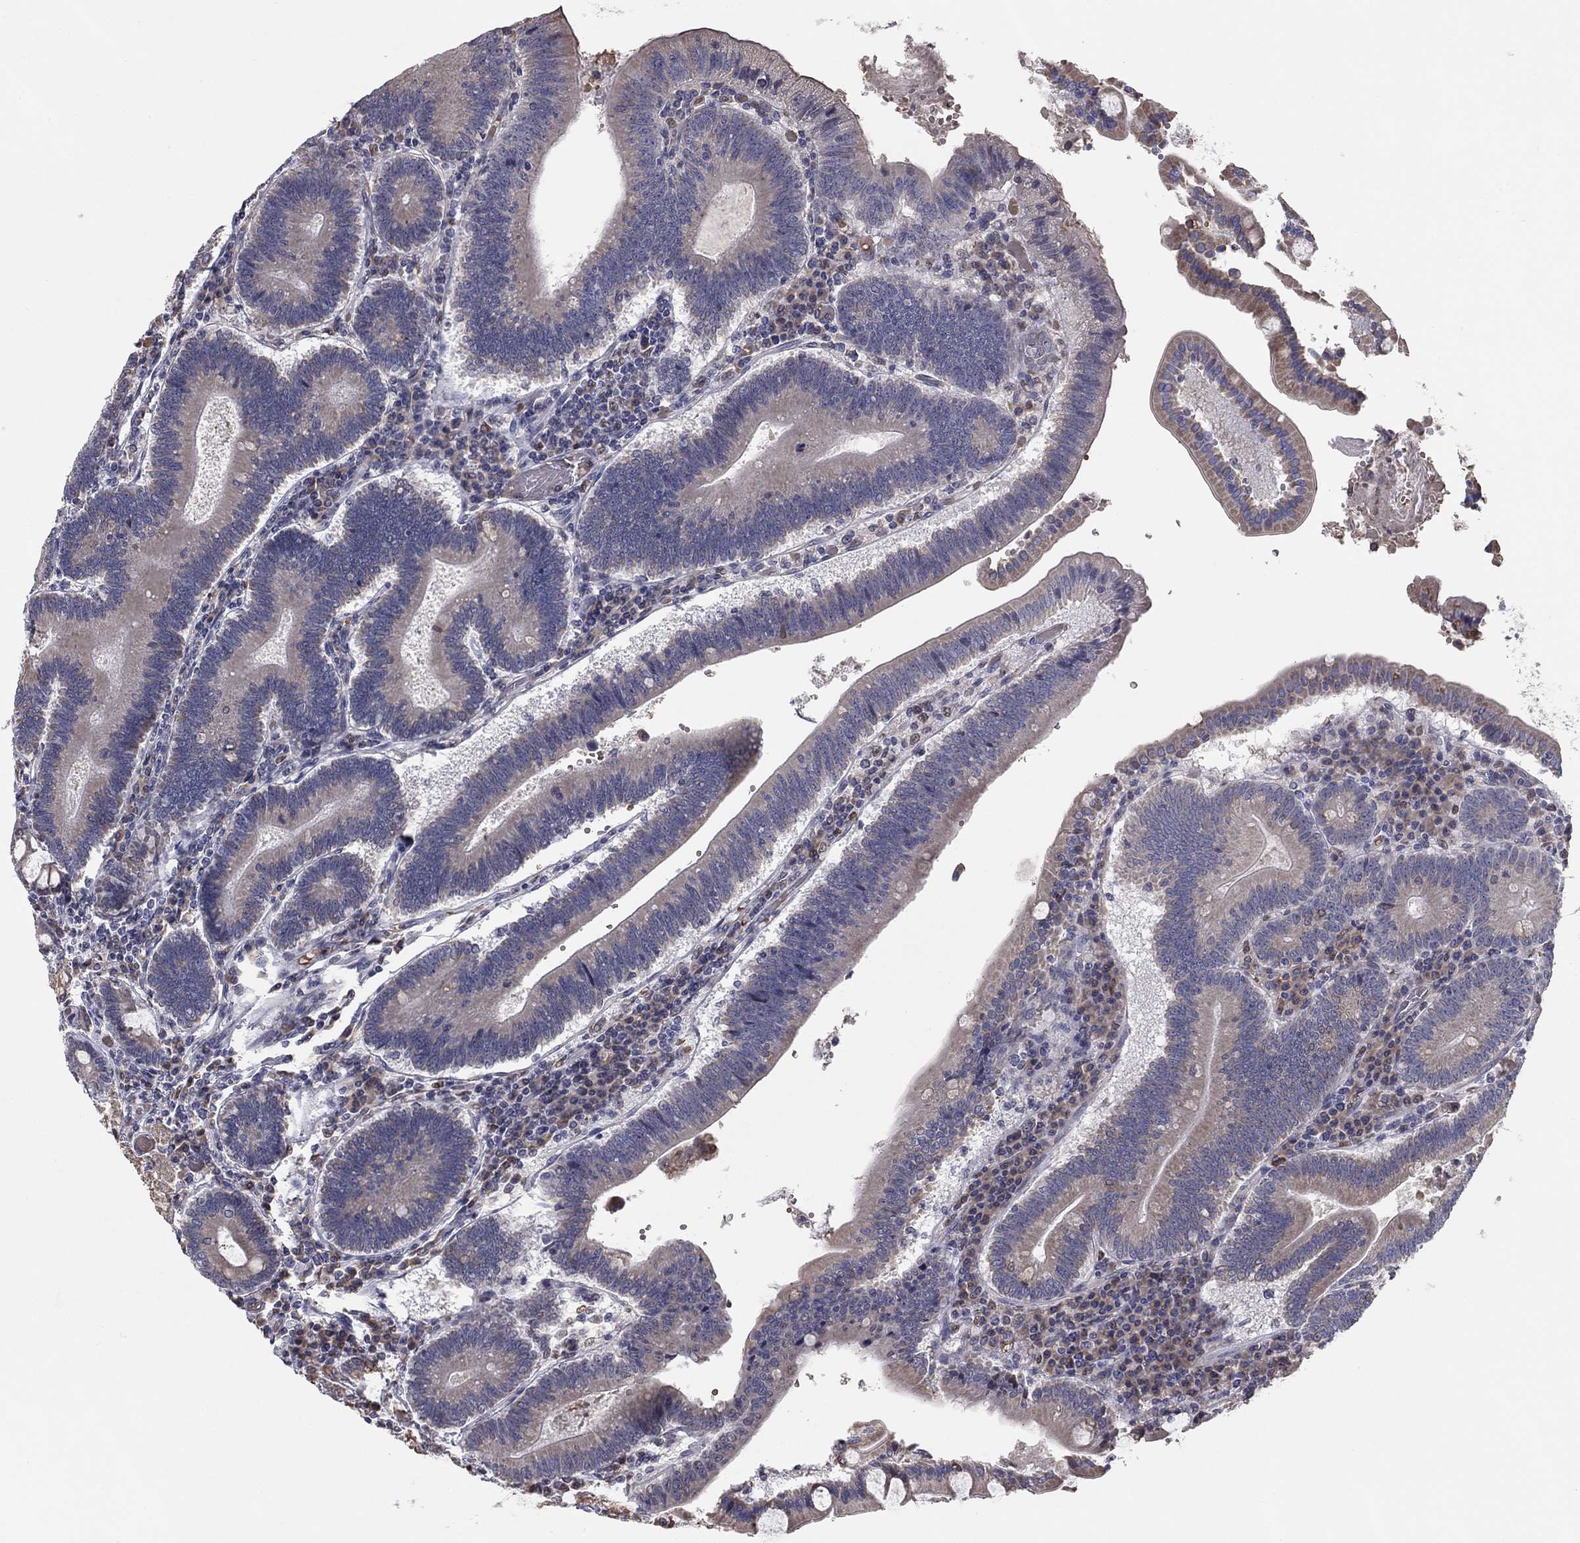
{"staining": {"intensity": "weak", "quantity": "<25%", "location": "cytoplasmic/membranous"}, "tissue": "duodenum", "cell_type": "Glandular cells", "image_type": "normal", "snomed": [{"axis": "morphology", "description": "Normal tissue, NOS"}, {"axis": "topography", "description": "Duodenum"}], "caption": "Protein analysis of benign duodenum reveals no significant positivity in glandular cells.", "gene": "HSPB2", "patient": {"sex": "female", "age": 62}}